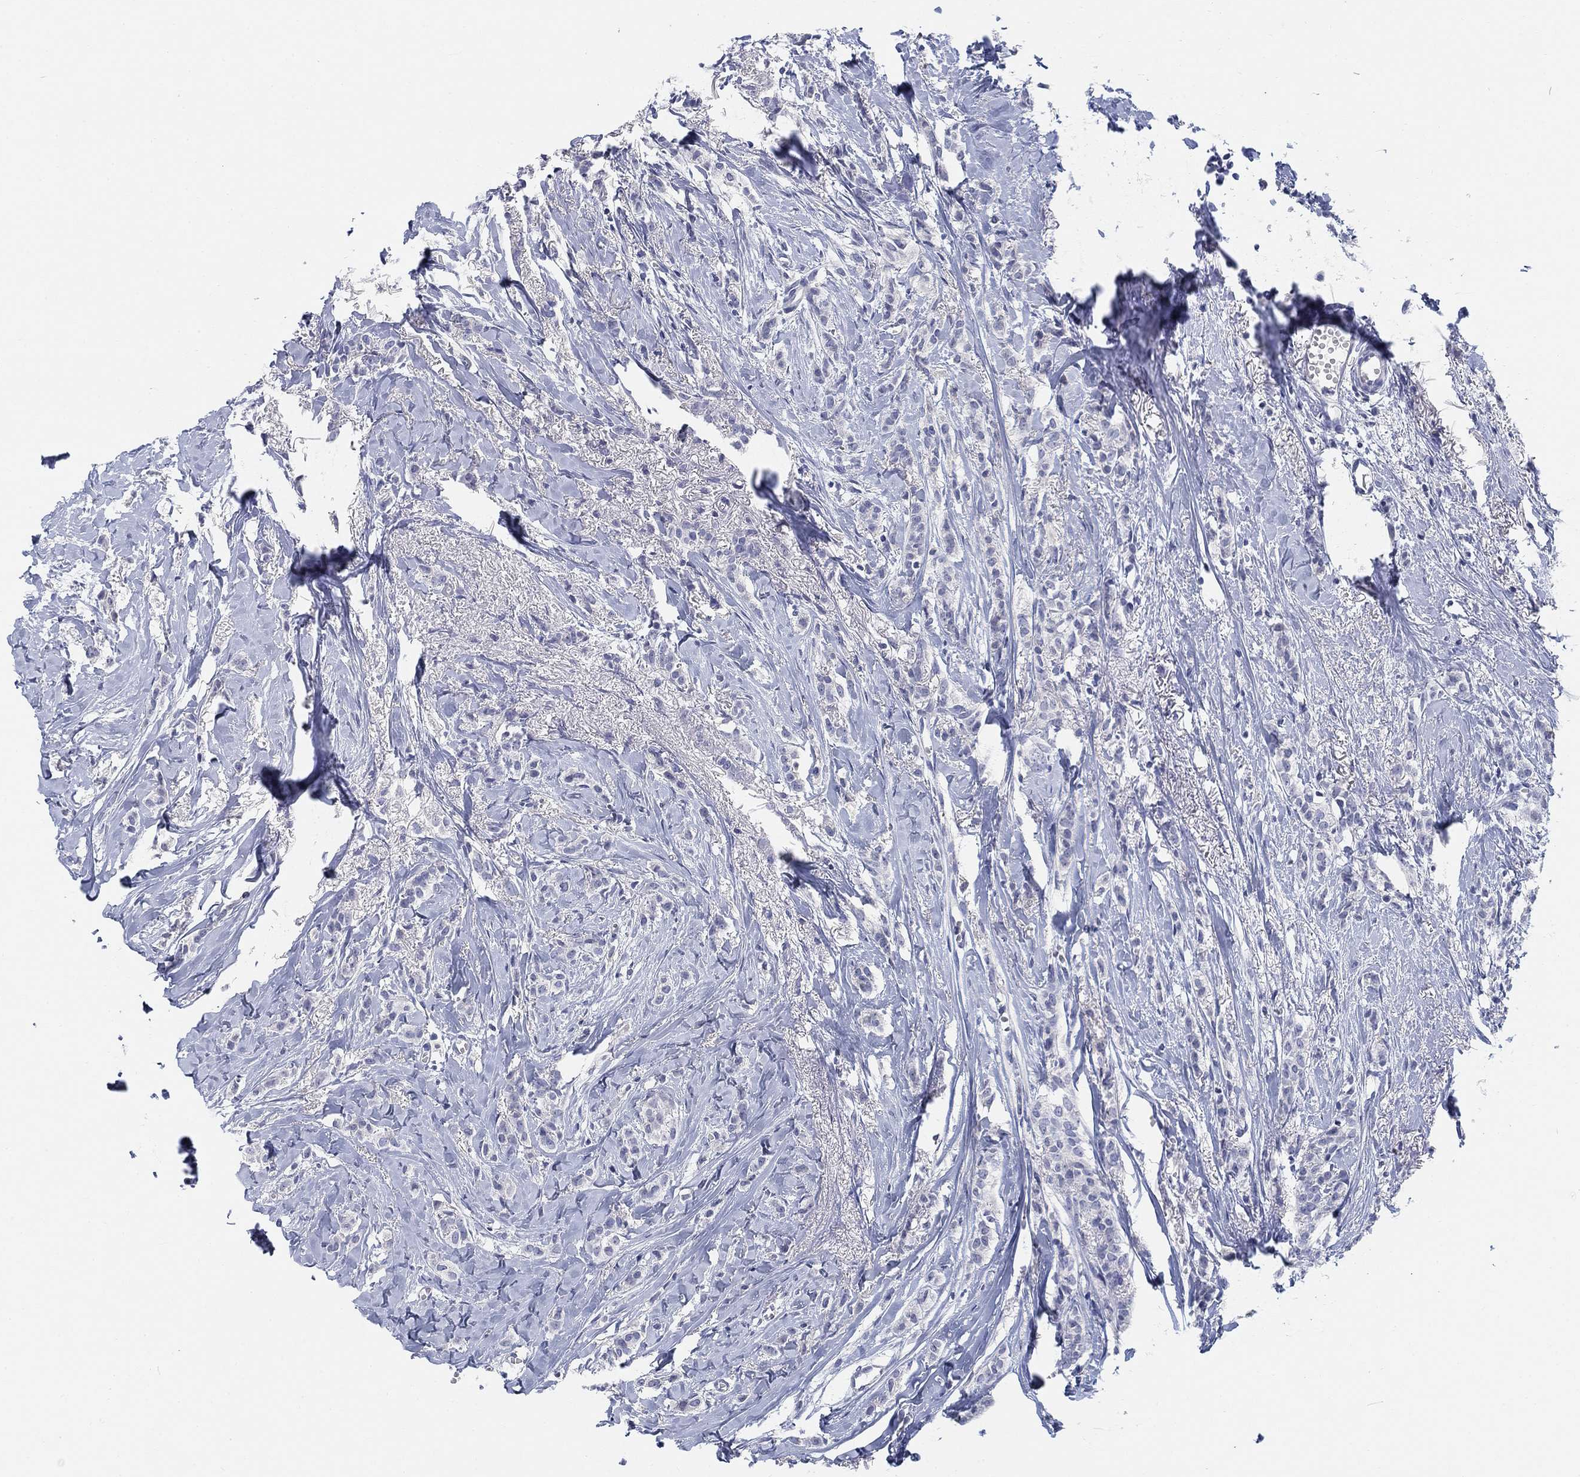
{"staining": {"intensity": "negative", "quantity": "none", "location": "none"}, "tissue": "breast cancer", "cell_type": "Tumor cells", "image_type": "cancer", "snomed": [{"axis": "morphology", "description": "Duct carcinoma"}, {"axis": "topography", "description": "Breast"}], "caption": "A high-resolution photomicrograph shows immunohistochemistry staining of infiltrating ductal carcinoma (breast), which displays no significant expression in tumor cells.", "gene": "CLUL1", "patient": {"sex": "female", "age": 85}}